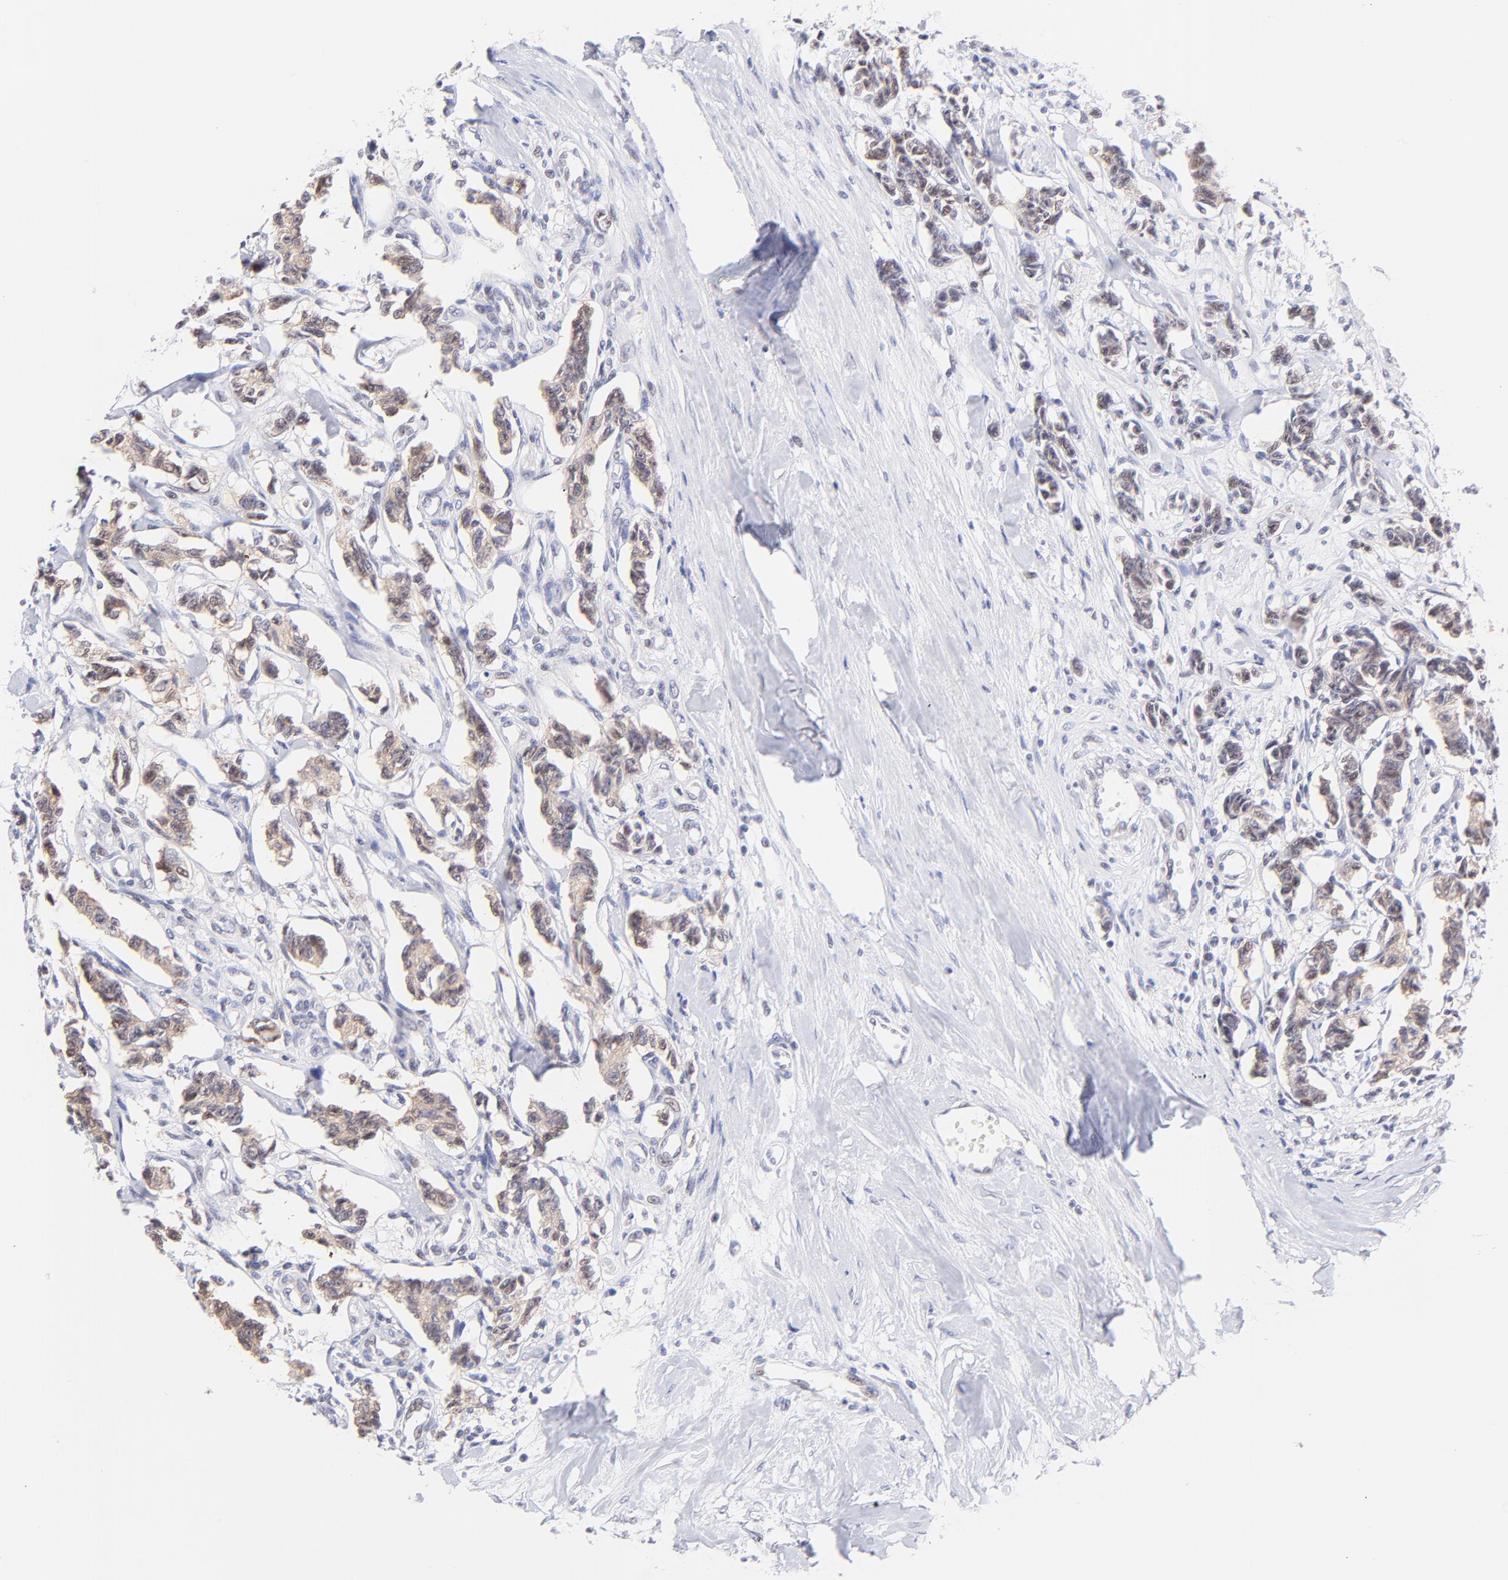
{"staining": {"intensity": "moderate", "quantity": "25%-75%", "location": "cytoplasmic/membranous,nuclear"}, "tissue": "renal cancer", "cell_type": "Tumor cells", "image_type": "cancer", "snomed": [{"axis": "morphology", "description": "Carcinoid, malignant, NOS"}, {"axis": "topography", "description": "Kidney"}], "caption": "DAB (3,3'-diaminobenzidine) immunohistochemical staining of human renal cancer (malignant carcinoid) reveals moderate cytoplasmic/membranous and nuclear protein expression in approximately 25%-75% of tumor cells.", "gene": "PBDC1", "patient": {"sex": "female", "age": 41}}